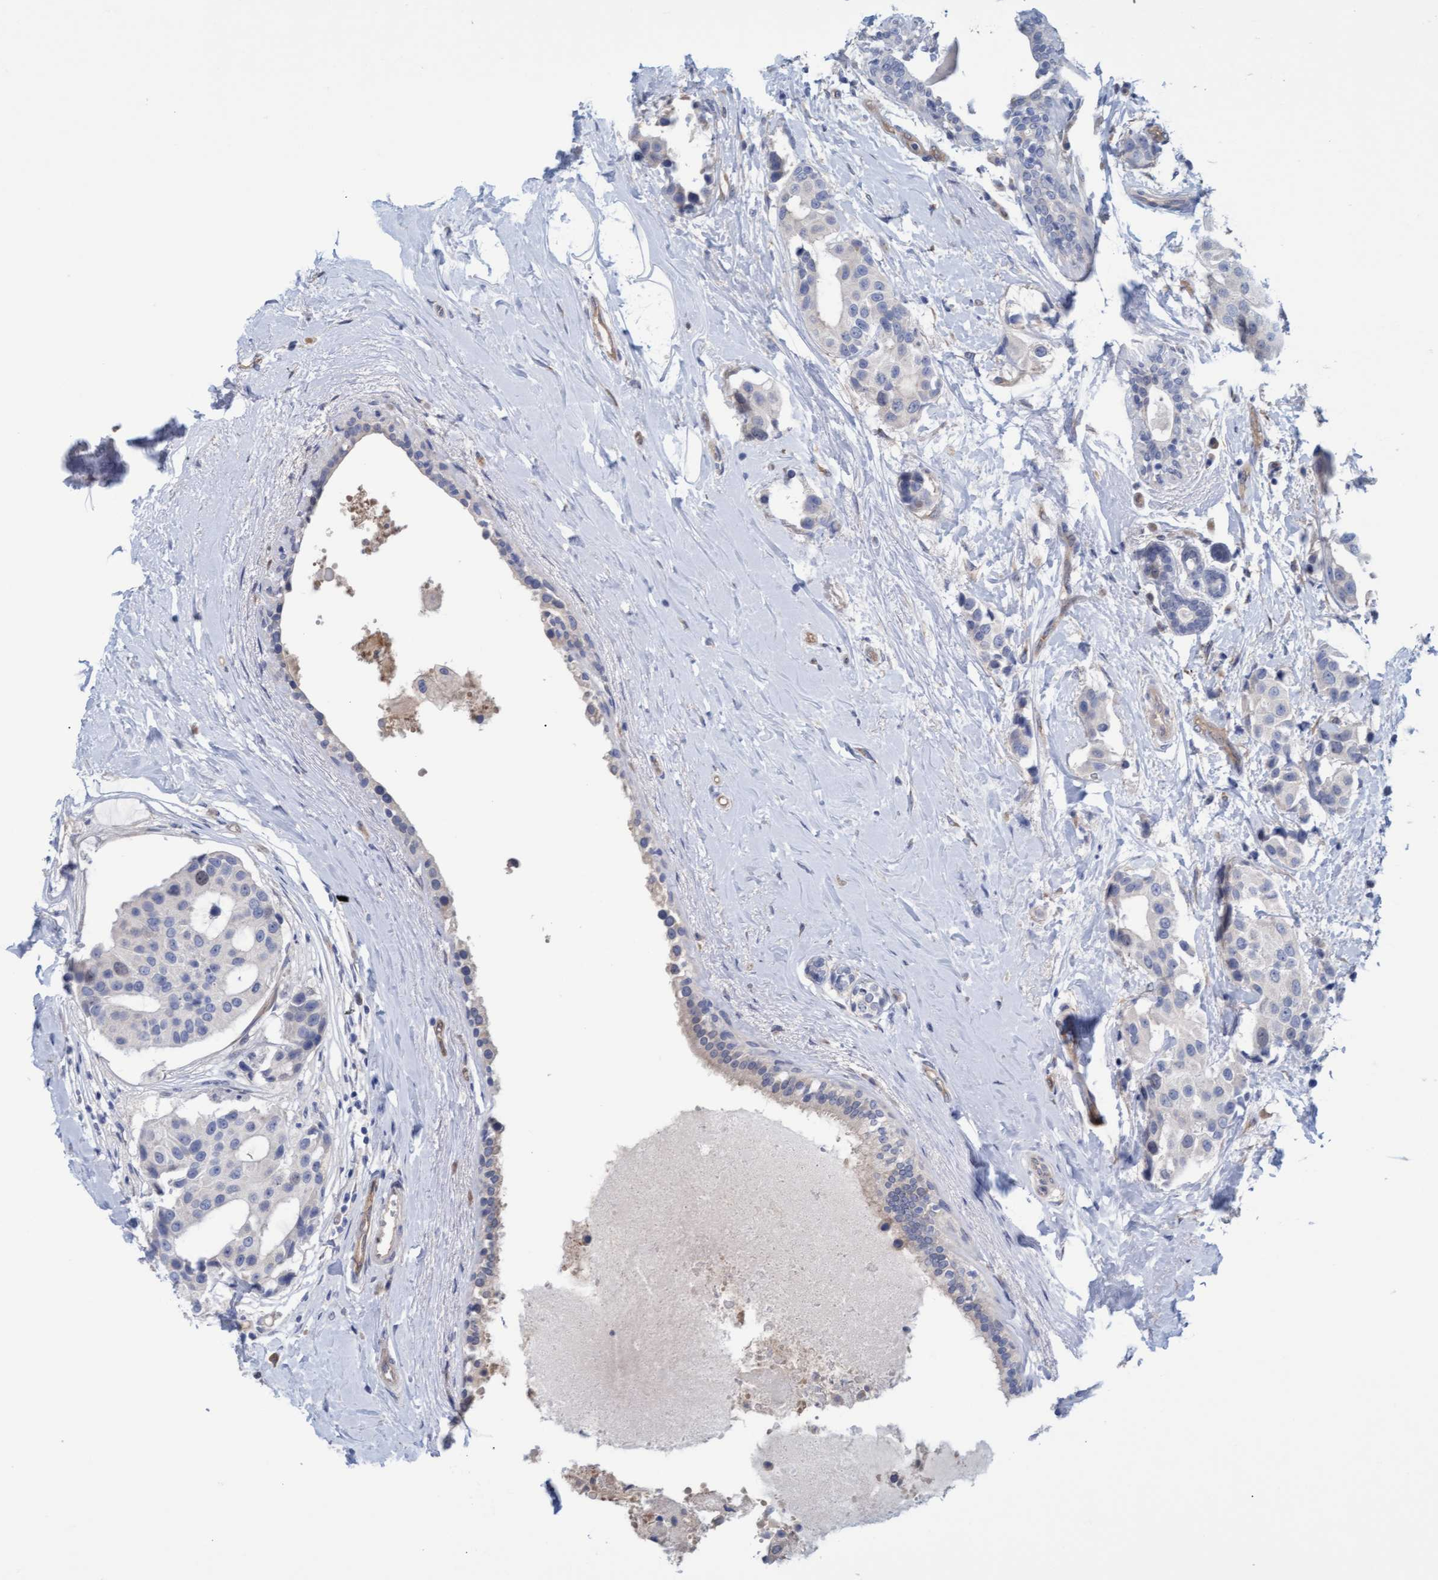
{"staining": {"intensity": "negative", "quantity": "none", "location": "none"}, "tissue": "breast cancer", "cell_type": "Tumor cells", "image_type": "cancer", "snomed": [{"axis": "morphology", "description": "Normal tissue, NOS"}, {"axis": "morphology", "description": "Duct carcinoma"}, {"axis": "topography", "description": "Breast"}], "caption": "Photomicrograph shows no protein expression in tumor cells of breast cancer (intraductal carcinoma) tissue.", "gene": "STXBP1", "patient": {"sex": "female", "age": 39}}